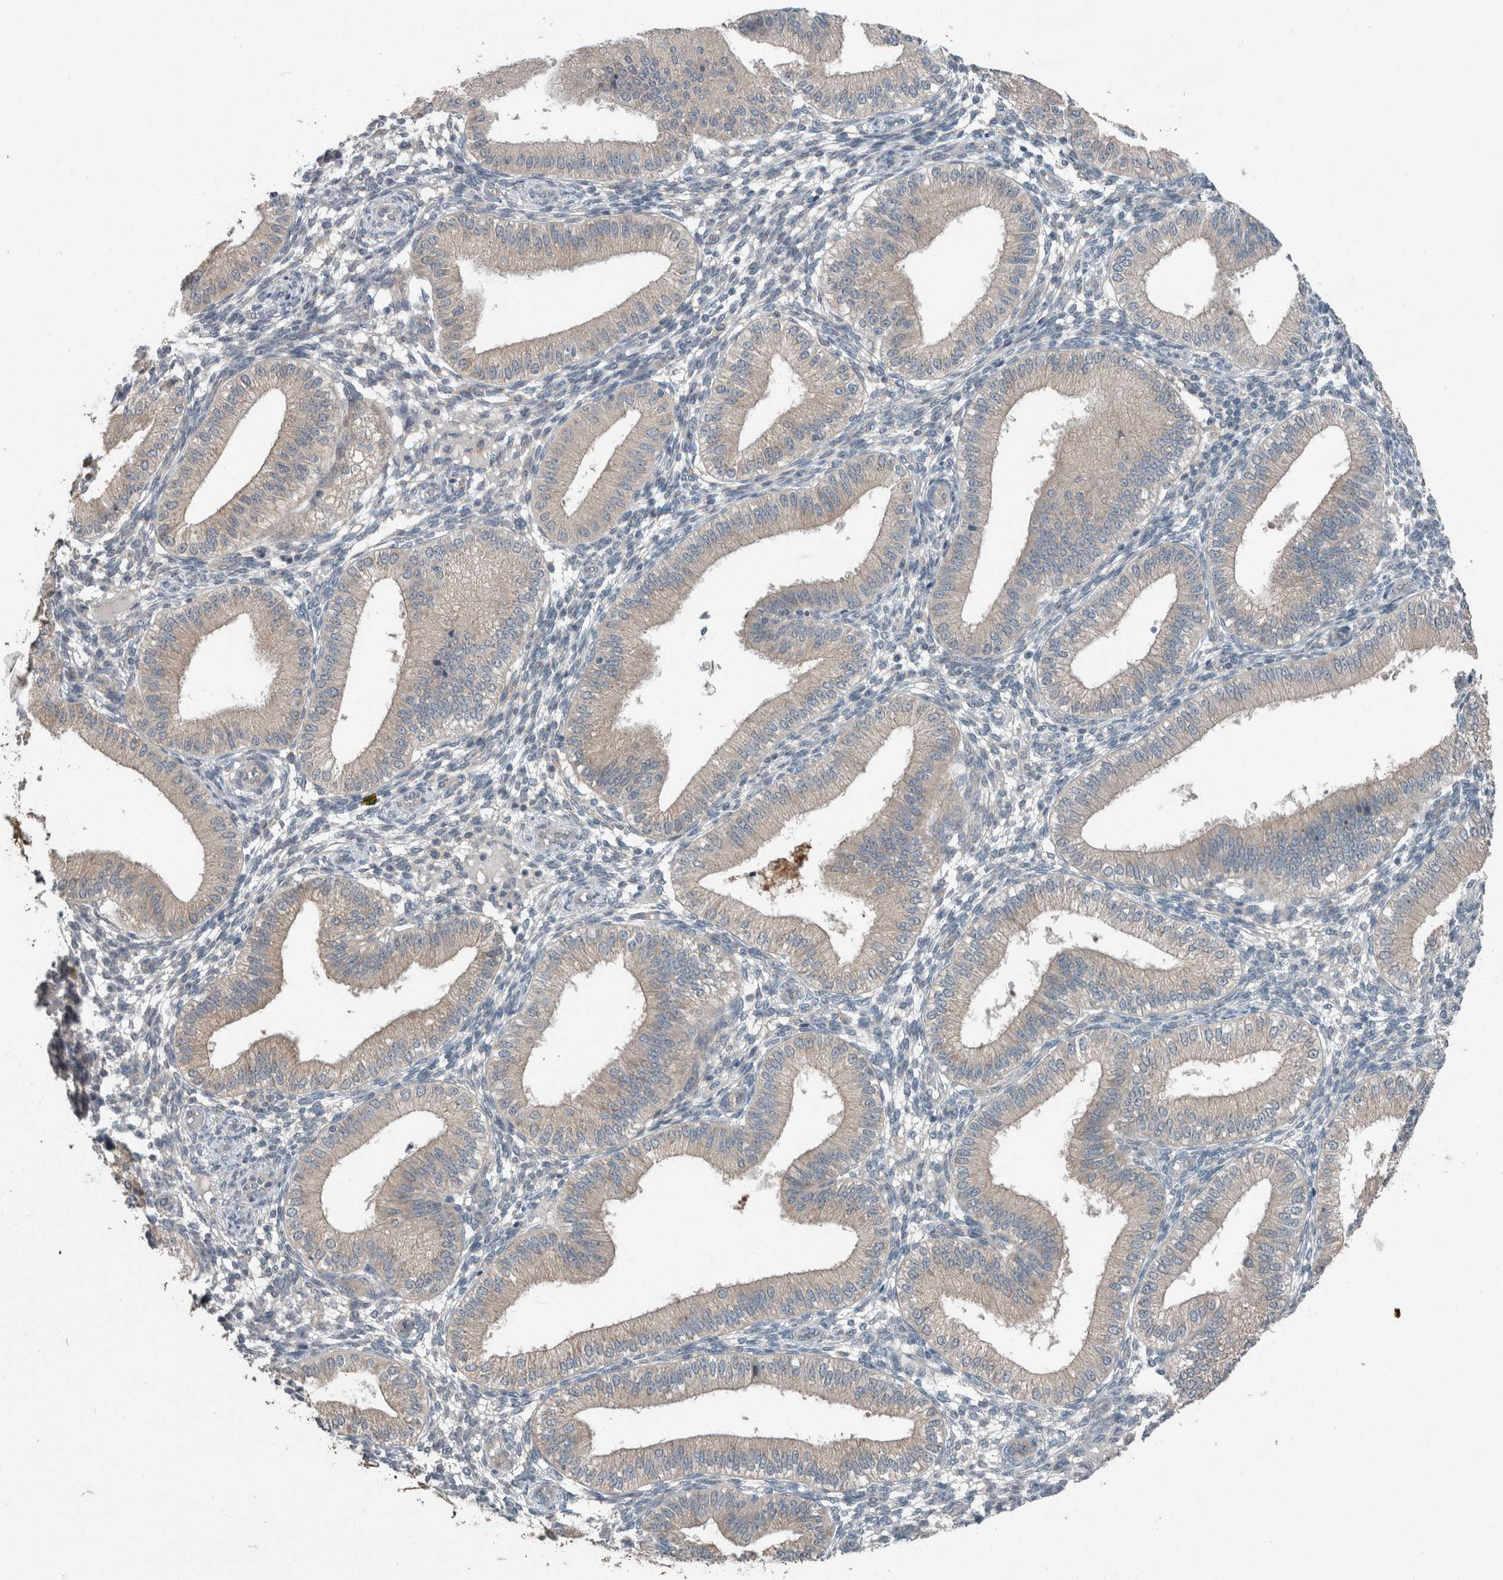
{"staining": {"intensity": "negative", "quantity": "none", "location": "none"}, "tissue": "endometrium", "cell_type": "Cells in endometrial stroma", "image_type": "normal", "snomed": [{"axis": "morphology", "description": "Normal tissue, NOS"}, {"axis": "topography", "description": "Endometrium"}], "caption": "A micrograph of endometrium stained for a protein shows no brown staining in cells in endometrial stroma. Brightfield microscopy of immunohistochemistry stained with DAB (3,3'-diaminobenzidine) (brown) and hematoxylin (blue), captured at high magnification.", "gene": "KNTC1", "patient": {"sex": "female", "age": 39}}